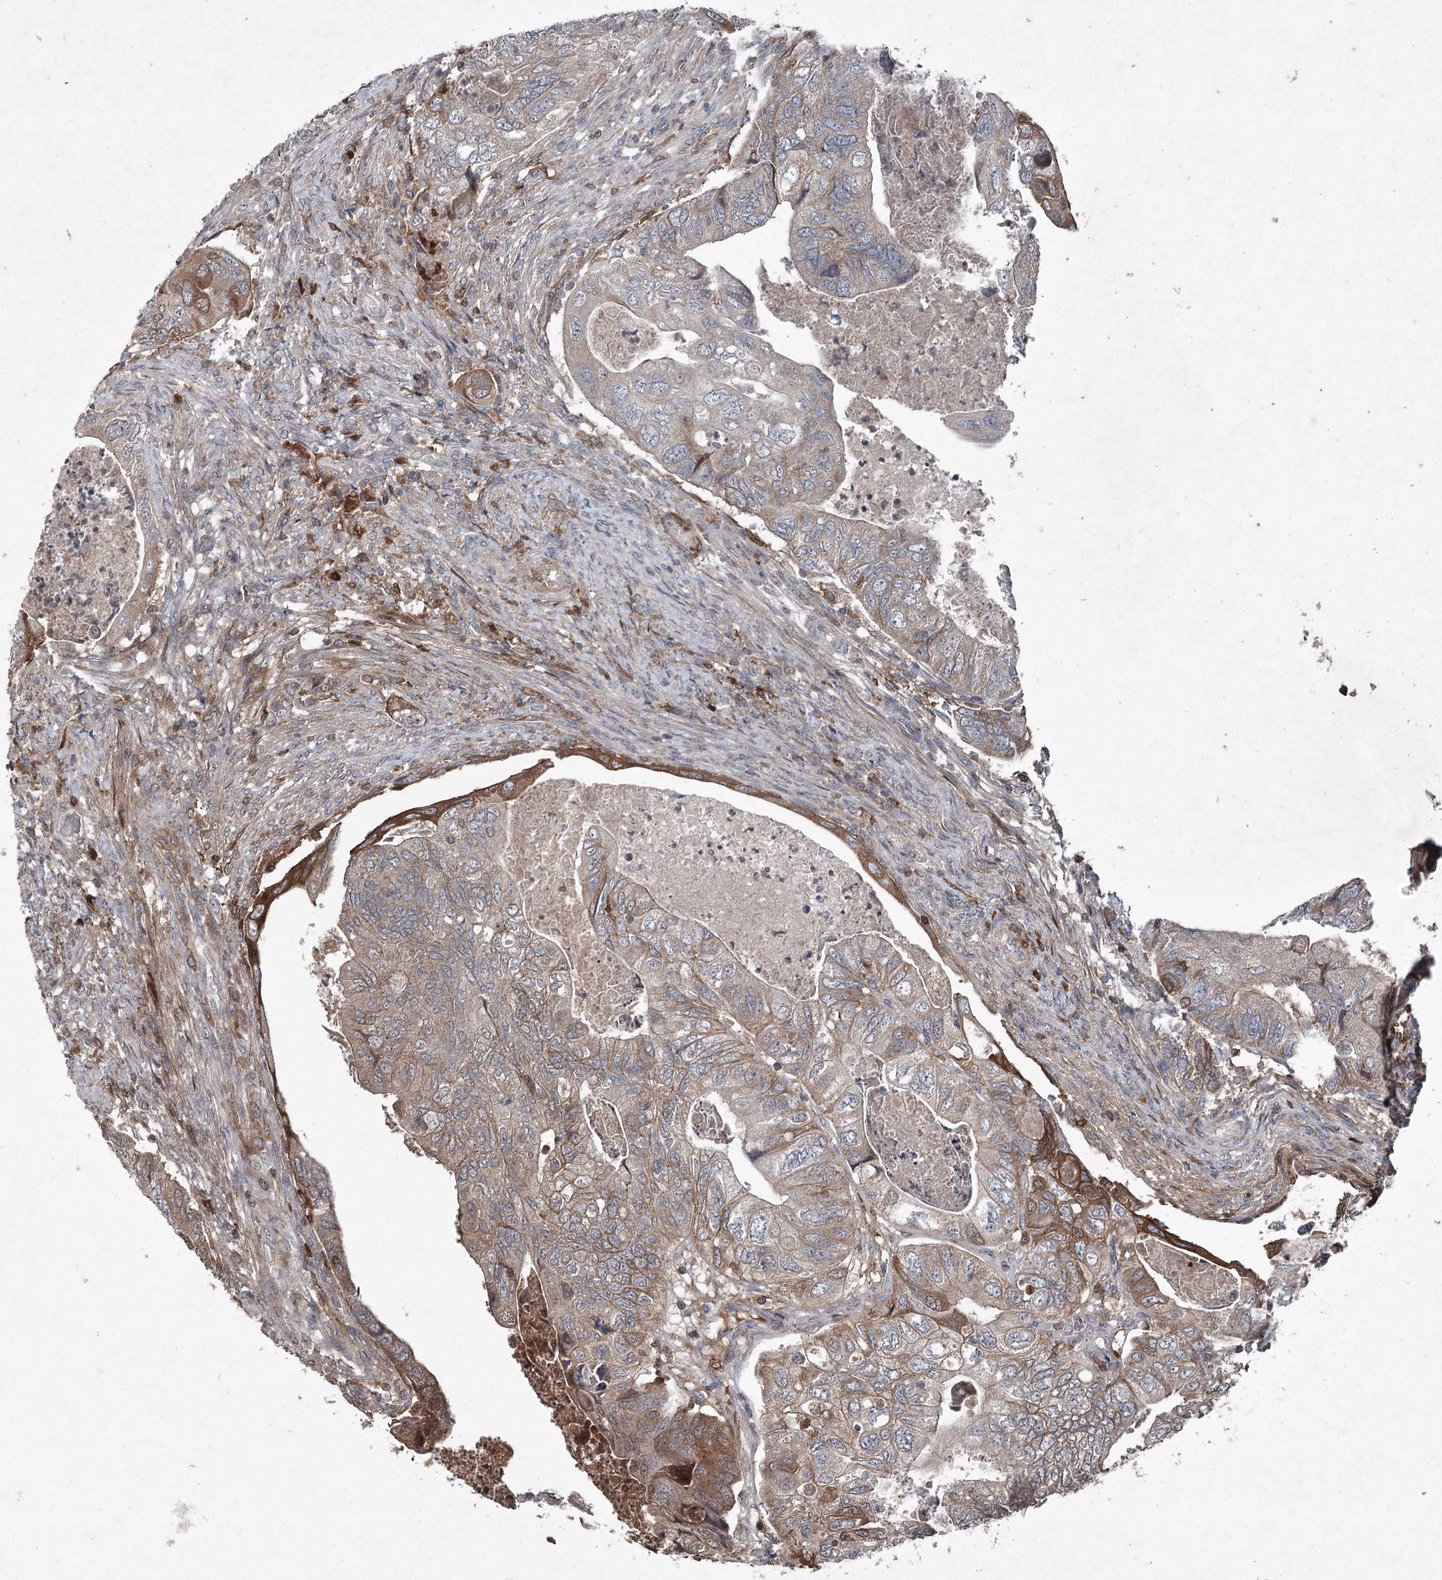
{"staining": {"intensity": "moderate", "quantity": "<25%", "location": "cytoplasmic/membranous"}, "tissue": "colorectal cancer", "cell_type": "Tumor cells", "image_type": "cancer", "snomed": [{"axis": "morphology", "description": "Adenocarcinoma, NOS"}, {"axis": "topography", "description": "Rectum"}], "caption": "Protein staining of colorectal cancer tissue displays moderate cytoplasmic/membranous staining in approximately <25% of tumor cells.", "gene": "PGLYRP2", "patient": {"sex": "male", "age": 63}}